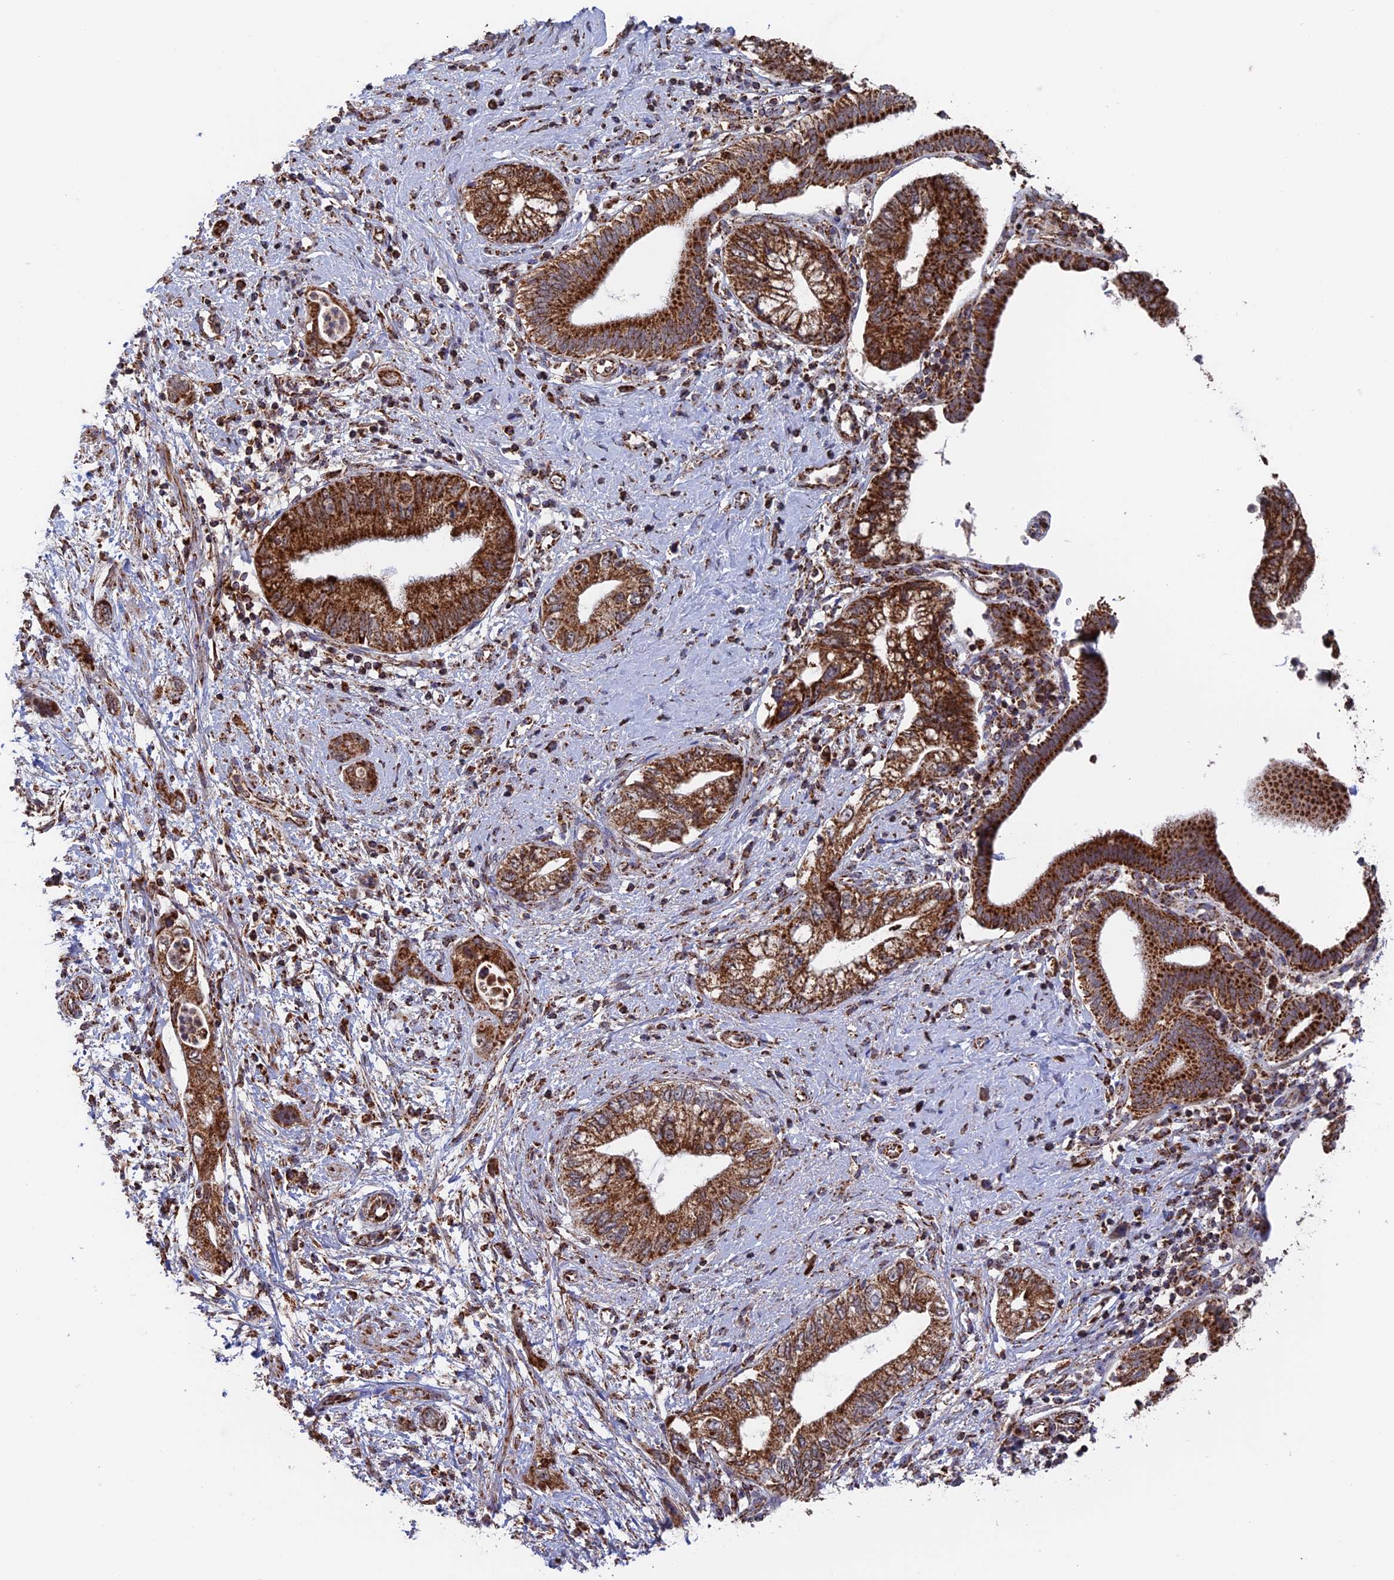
{"staining": {"intensity": "strong", "quantity": ">75%", "location": "cytoplasmic/membranous"}, "tissue": "pancreatic cancer", "cell_type": "Tumor cells", "image_type": "cancer", "snomed": [{"axis": "morphology", "description": "Adenocarcinoma, NOS"}, {"axis": "topography", "description": "Pancreas"}], "caption": "DAB (3,3'-diaminobenzidine) immunohistochemical staining of human pancreatic cancer (adenocarcinoma) displays strong cytoplasmic/membranous protein positivity in approximately >75% of tumor cells. The protein of interest is stained brown, and the nuclei are stained in blue (DAB (3,3'-diaminobenzidine) IHC with brightfield microscopy, high magnification).", "gene": "DTYMK", "patient": {"sex": "female", "age": 73}}